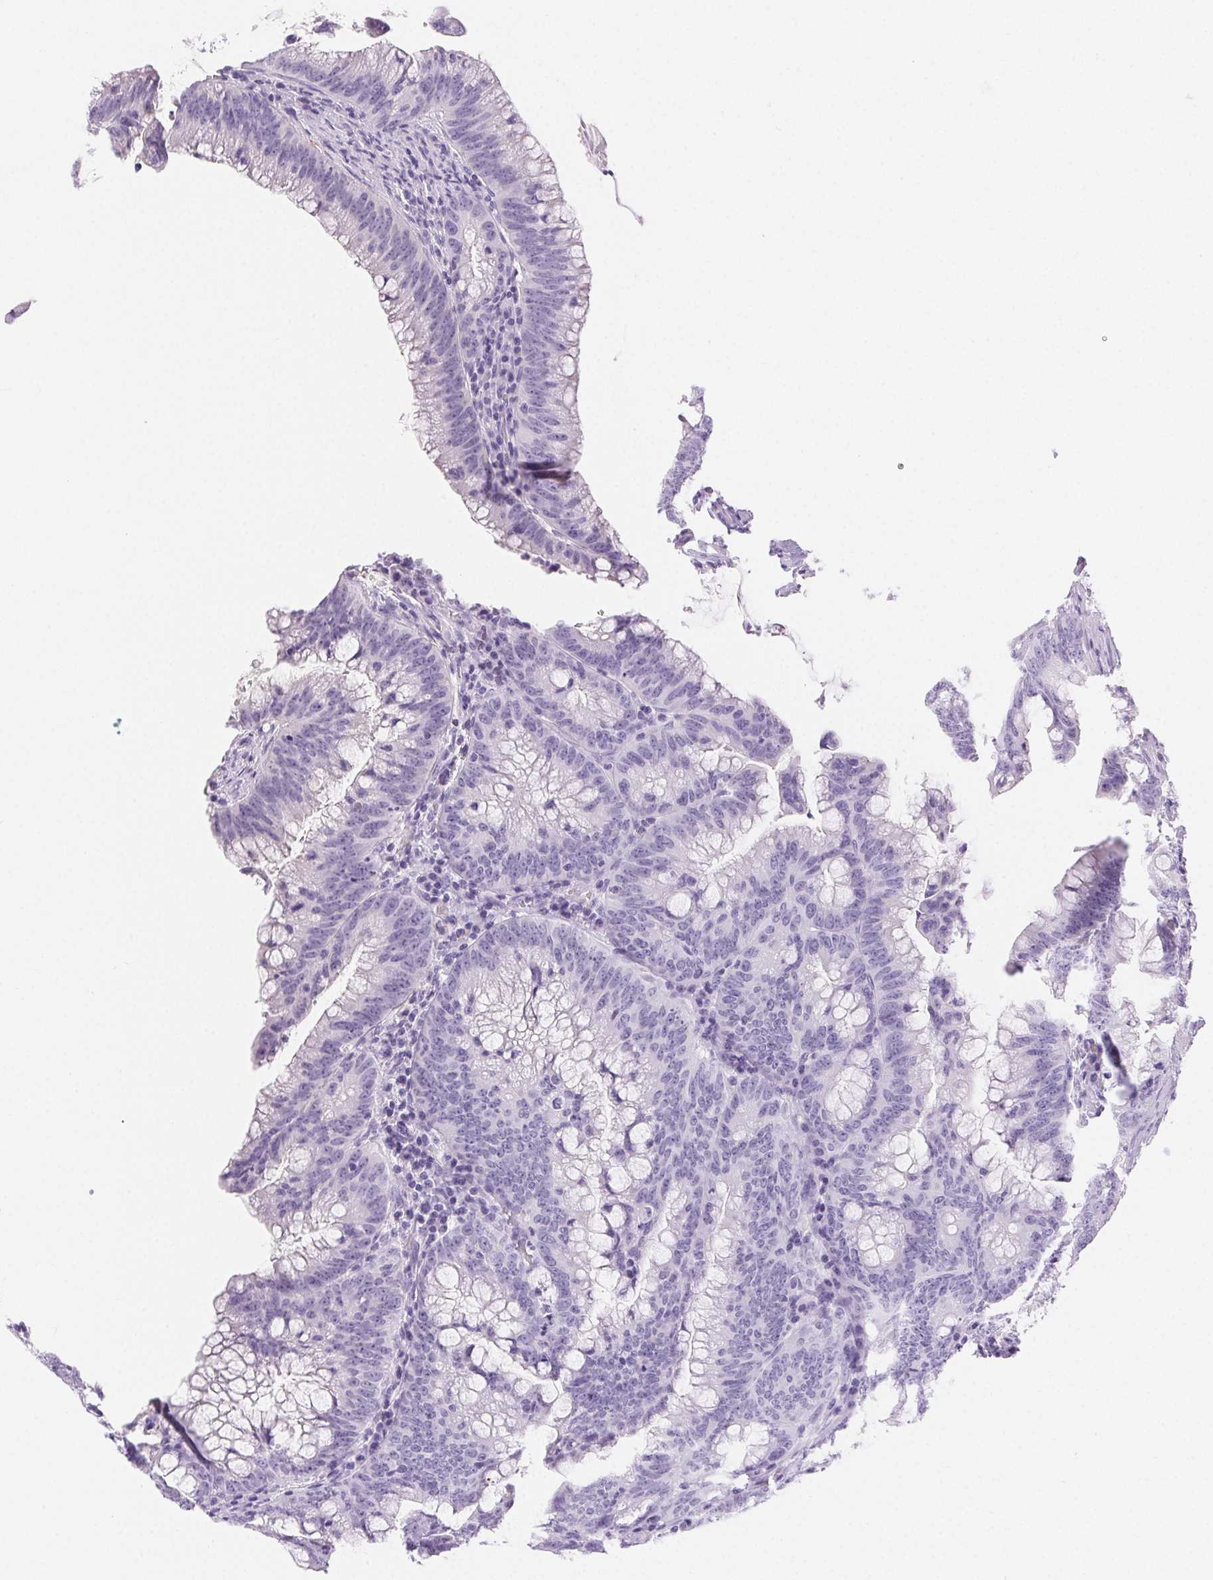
{"staining": {"intensity": "negative", "quantity": "none", "location": "none"}, "tissue": "colorectal cancer", "cell_type": "Tumor cells", "image_type": "cancer", "snomed": [{"axis": "morphology", "description": "Adenocarcinoma, NOS"}, {"axis": "topography", "description": "Colon"}], "caption": "IHC of human colorectal cancer displays no expression in tumor cells.", "gene": "CLDN16", "patient": {"sex": "male", "age": 62}}